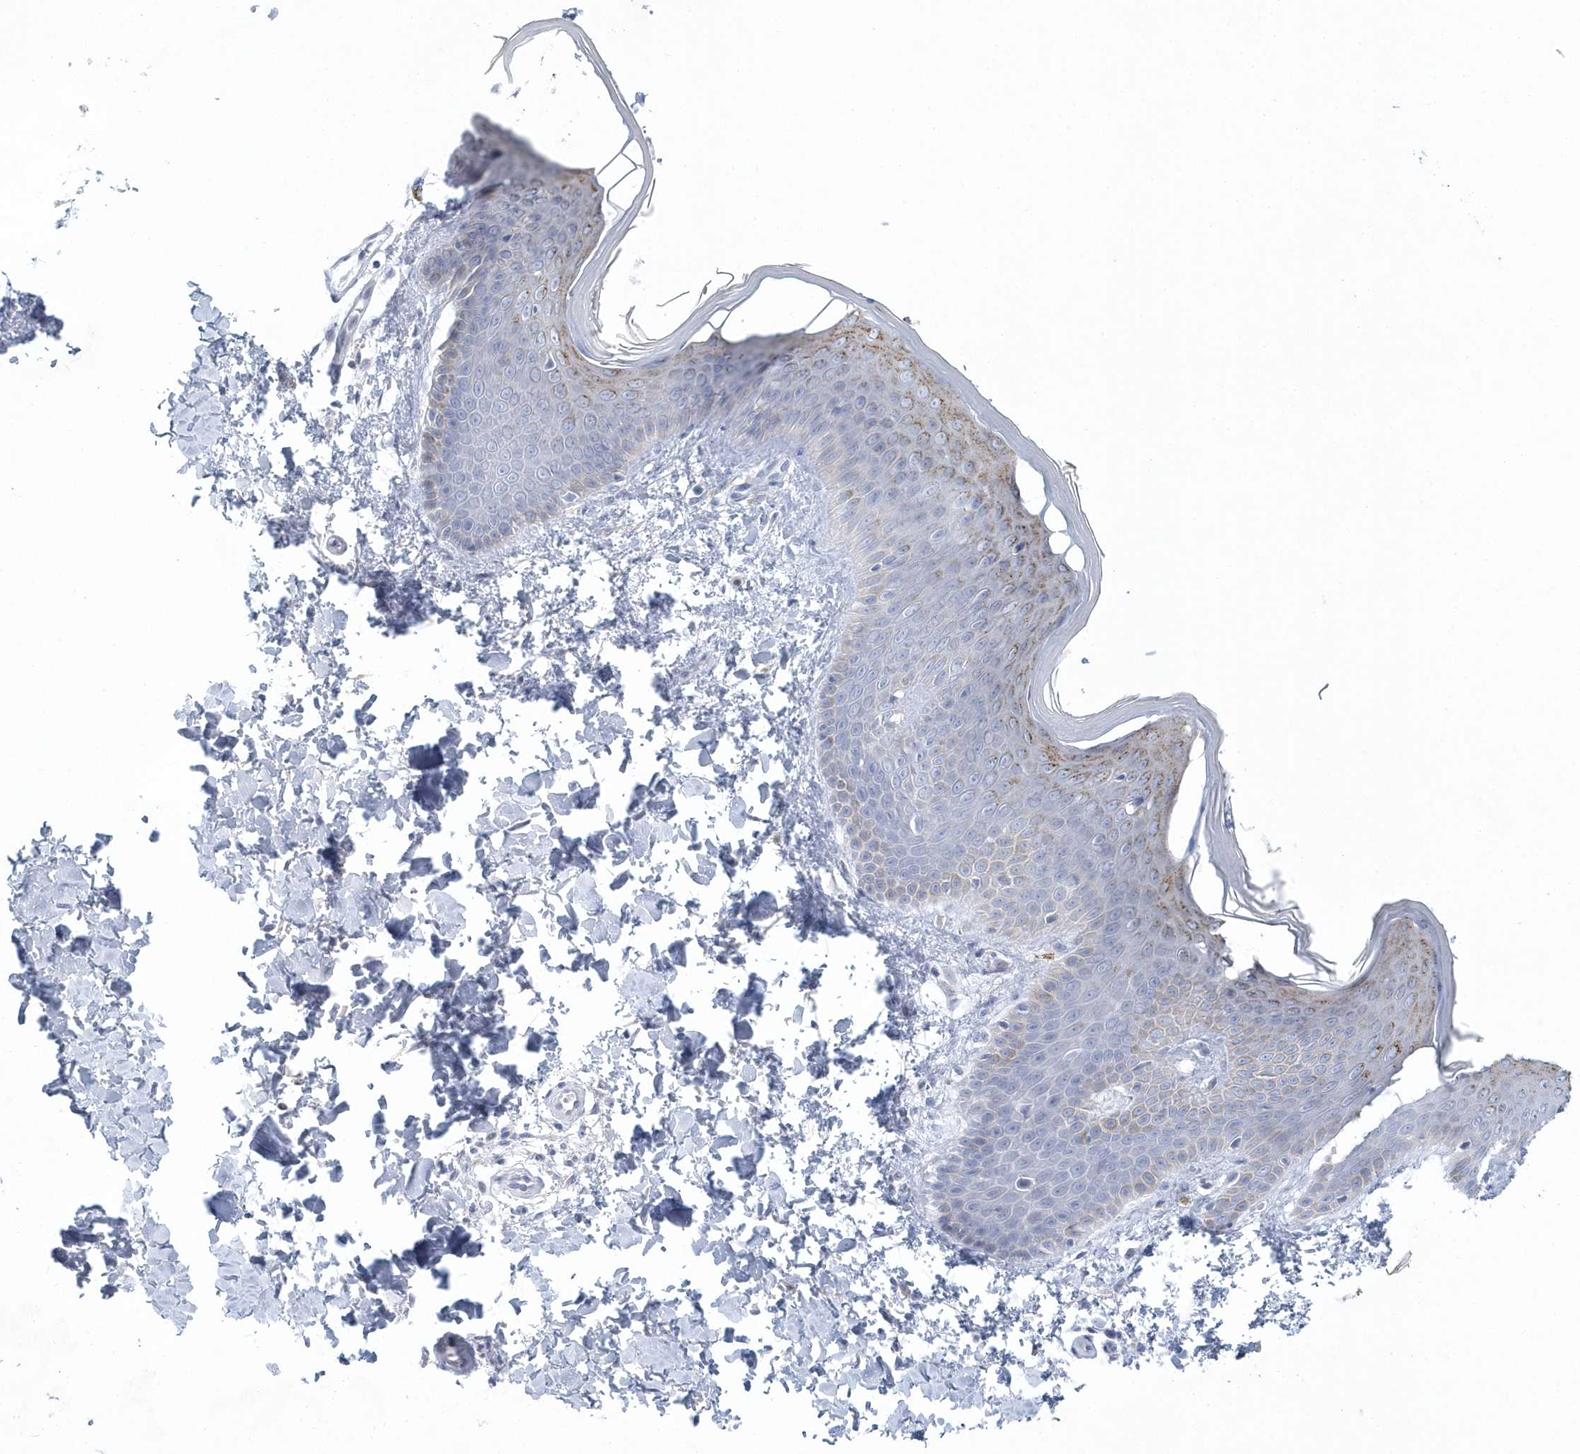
{"staining": {"intensity": "negative", "quantity": "none", "location": "none"}, "tissue": "skin", "cell_type": "Fibroblasts", "image_type": "normal", "snomed": [{"axis": "morphology", "description": "Normal tissue, NOS"}, {"axis": "topography", "description": "Skin"}], "caption": "The histopathology image displays no significant staining in fibroblasts of skin.", "gene": "NIPAL1", "patient": {"sex": "male", "age": 36}}